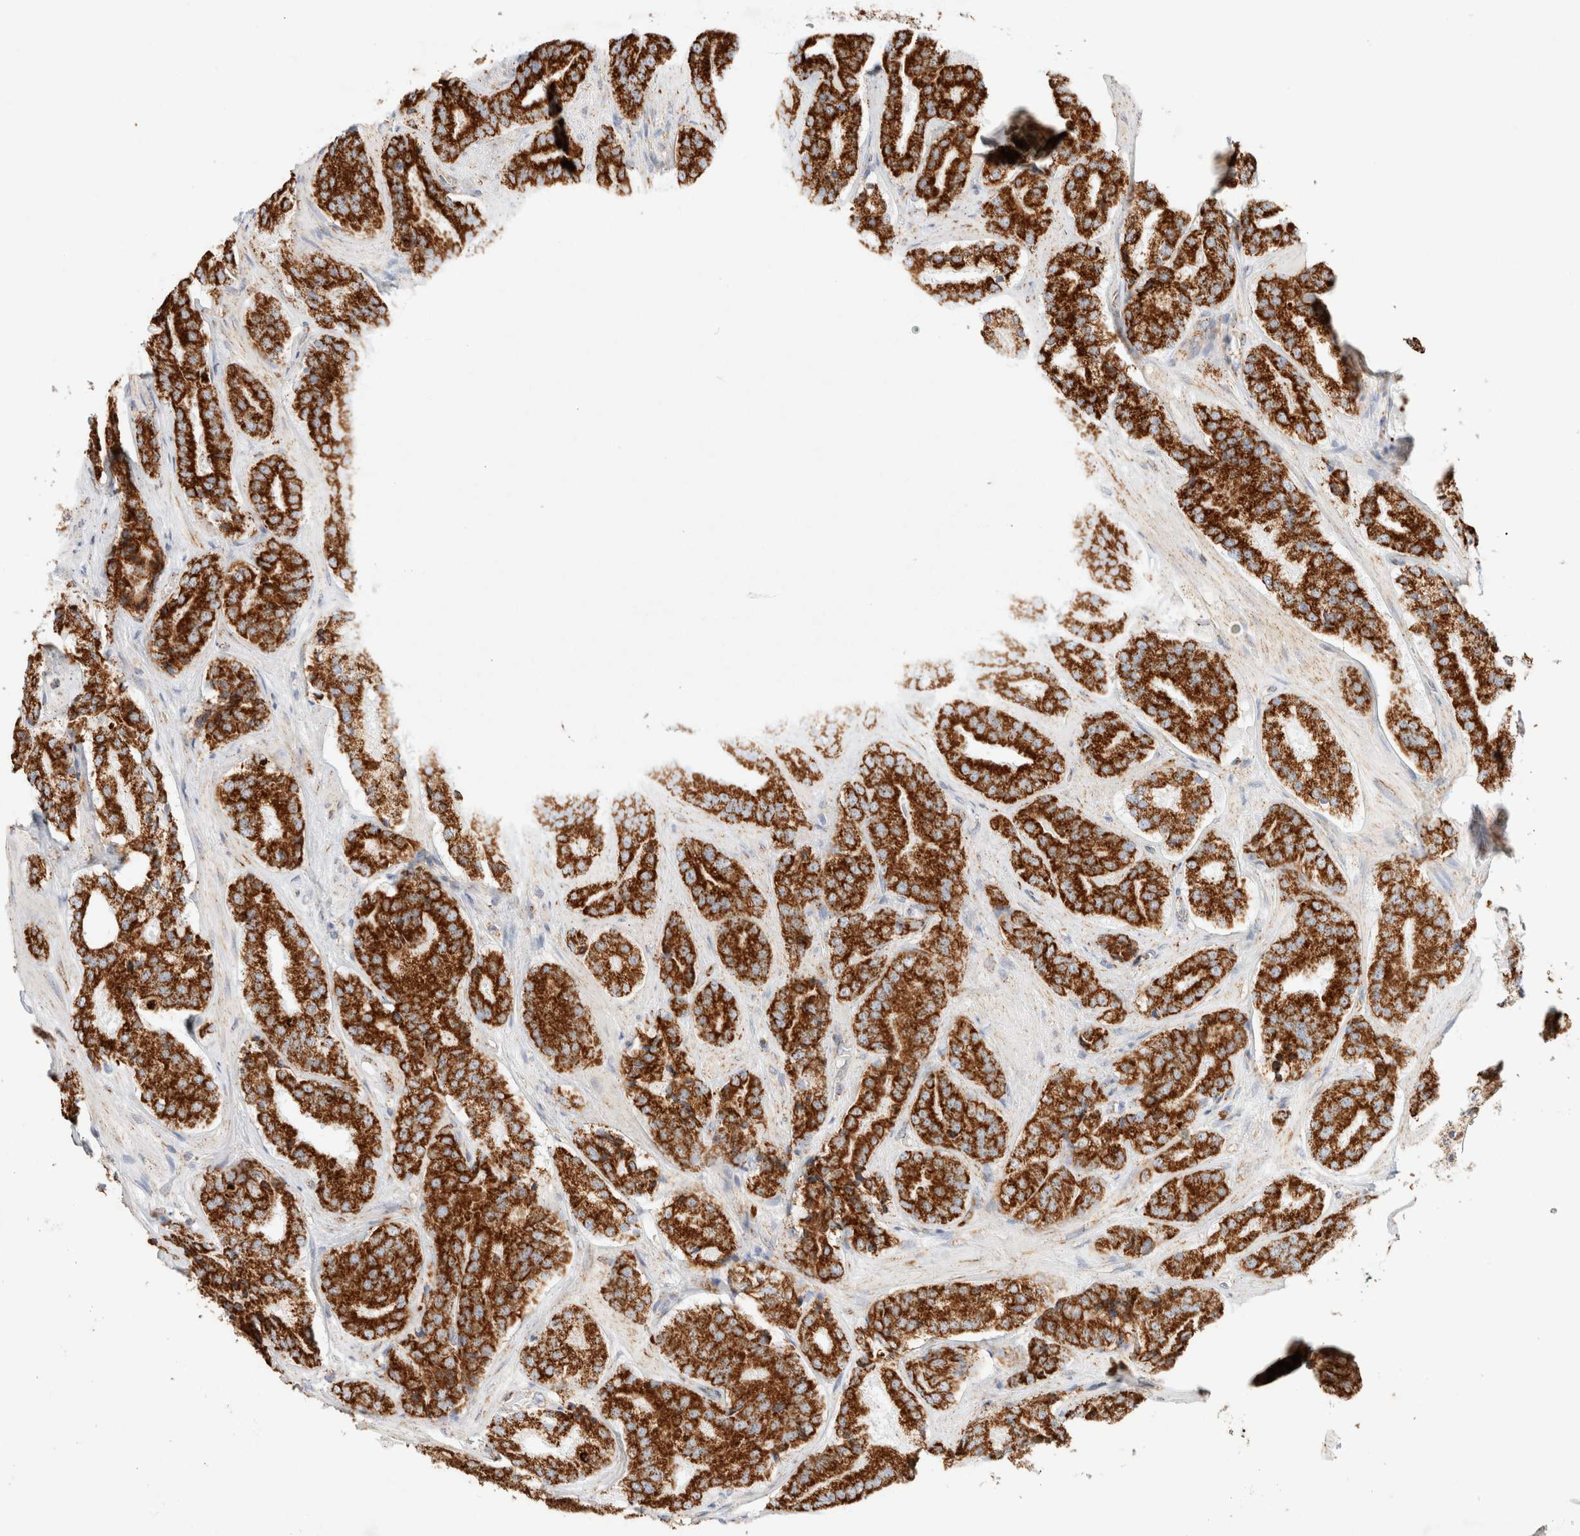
{"staining": {"intensity": "strong", "quantity": ">75%", "location": "cytoplasmic/membranous"}, "tissue": "prostate cancer", "cell_type": "Tumor cells", "image_type": "cancer", "snomed": [{"axis": "morphology", "description": "Adenocarcinoma, High grade"}, {"axis": "topography", "description": "Prostate"}], "caption": "The image demonstrates staining of prostate cancer, revealing strong cytoplasmic/membranous protein positivity (brown color) within tumor cells.", "gene": "PHB2", "patient": {"sex": "male", "age": 60}}